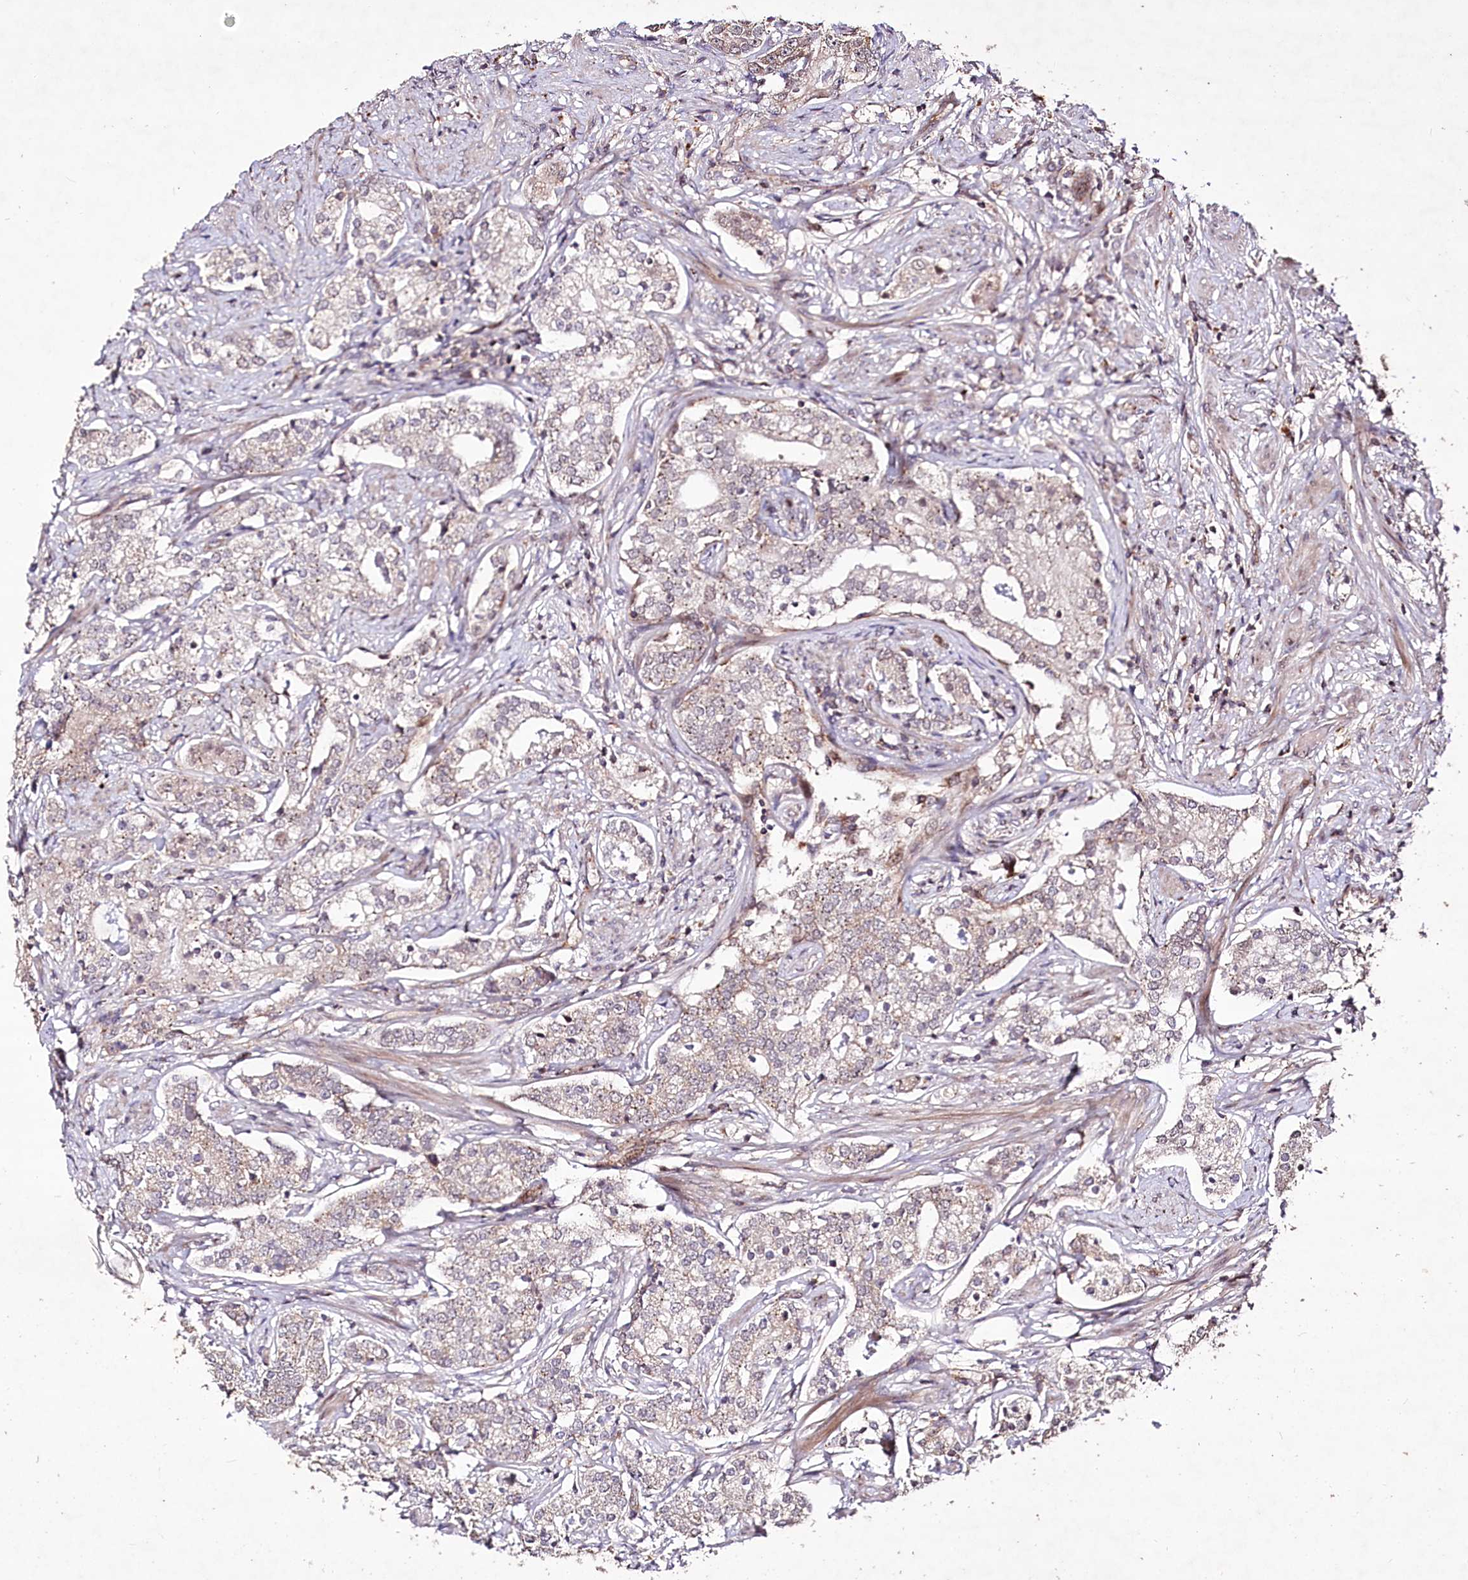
{"staining": {"intensity": "weak", "quantity": "25%-75%", "location": "cytoplasmic/membranous"}, "tissue": "prostate cancer", "cell_type": "Tumor cells", "image_type": "cancer", "snomed": [{"axis": "morphology", "description": "Adenocarcinoma, High grade"}, {"axis": "topography", "description": "Prostate"}], "caption": "A histopathology image of human prostate cancer (adenocarcinoma (high-grade)) stained for a protein reveals weak cytoplasmic/membranous brown staining in tumor cells. Ihc stains the protein in brown and the nuclei are stained blue.", "gene": "CARD19", "patient": {"sex": "male", "age": 69}}